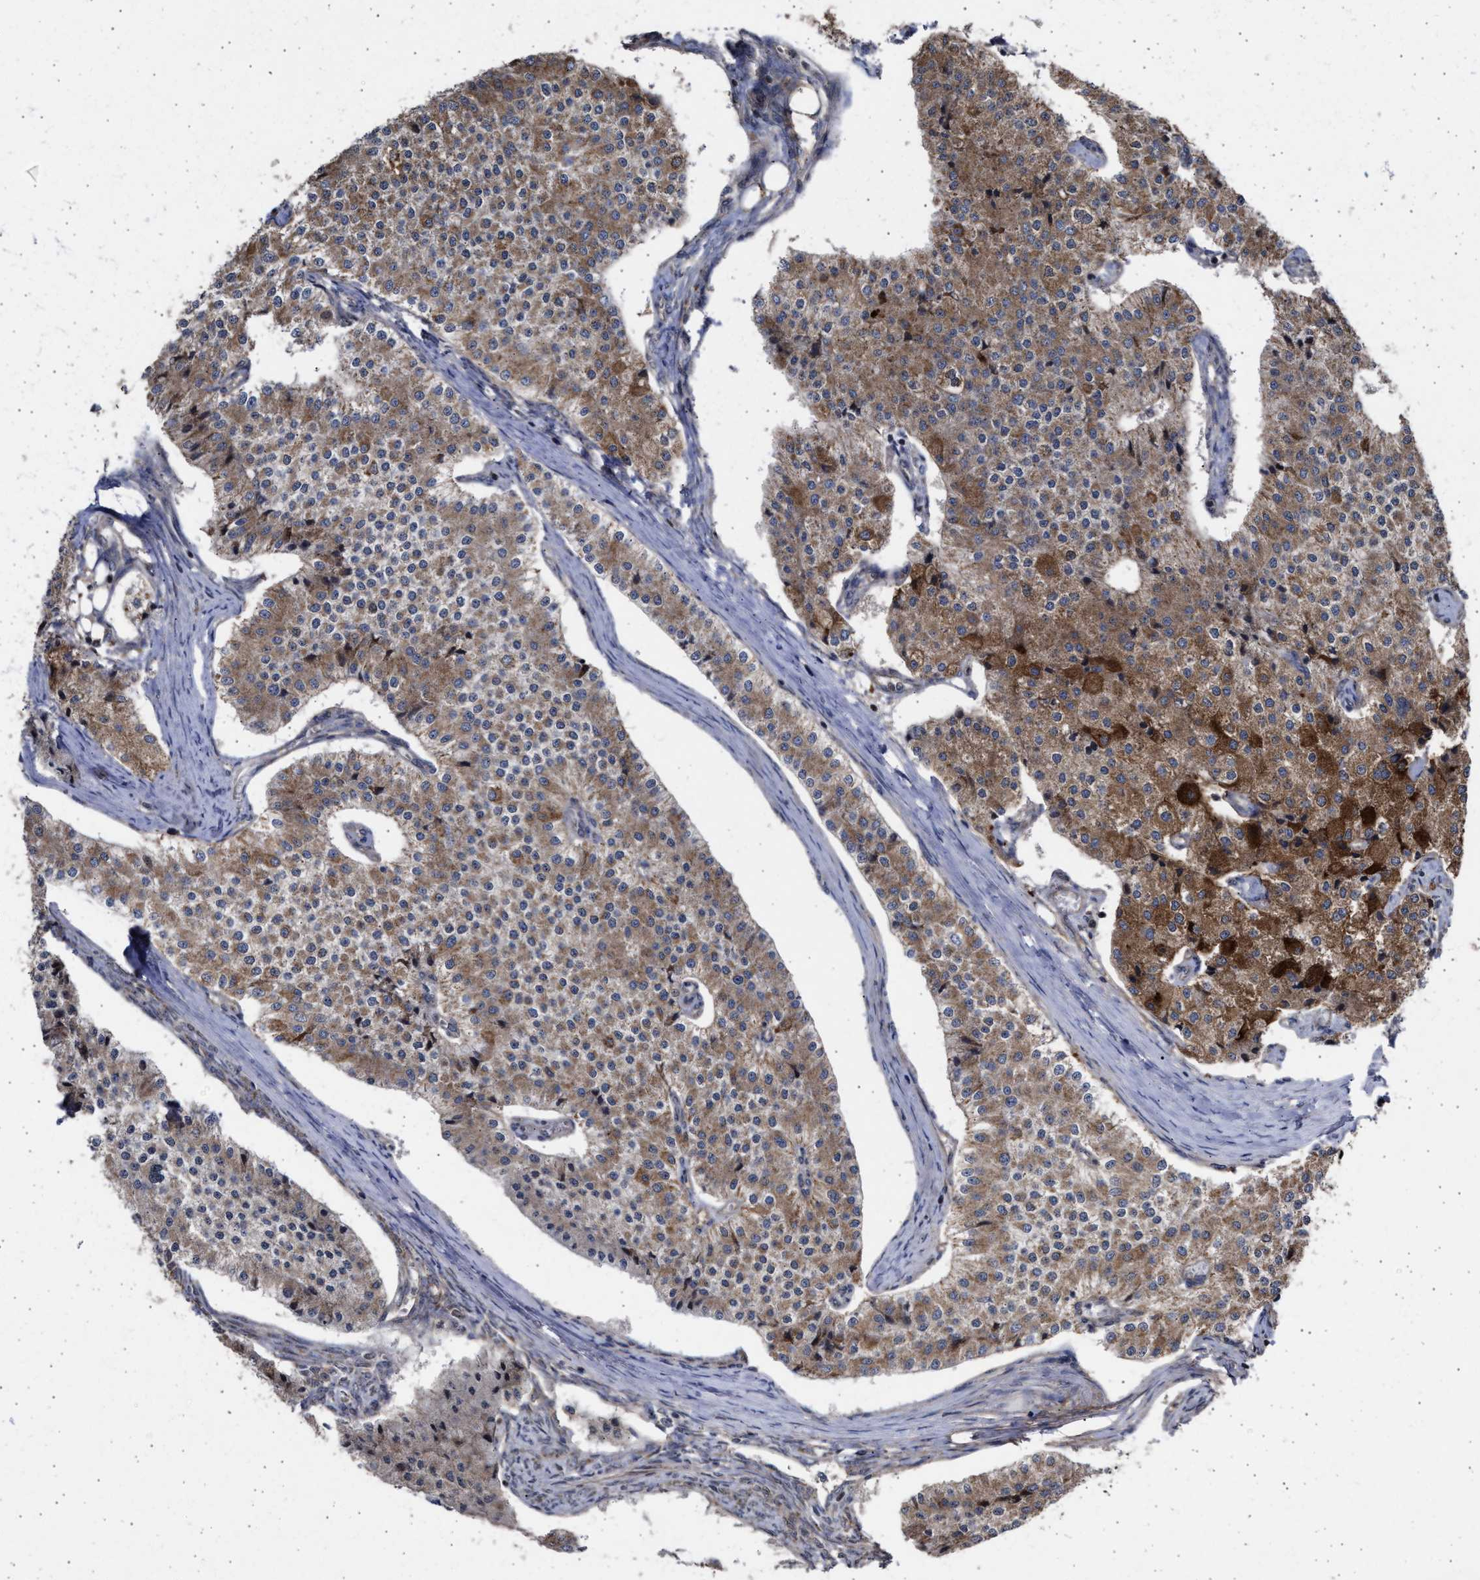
{"staining": {"intensity": "strong", "quantity": ">75%", "location": "cytoplasmic/membranous"}, "tissue": "carcinoid", "cell_type": "Tumor cells", "image_type": "cancer", "snomed": [{"axis": "morphology", "description": "Carcinoid, malignant, NOS"}, {"axis": "topography", "description": "Colon"}], "caption": "Immunohistochemical staining of human carcinoid shows high levels of strong cytoplasmic/membranous protein staining in about >75% of tumor cells.", "gene": "TTC19", "patient": {"sex": "female", "age": 52}}